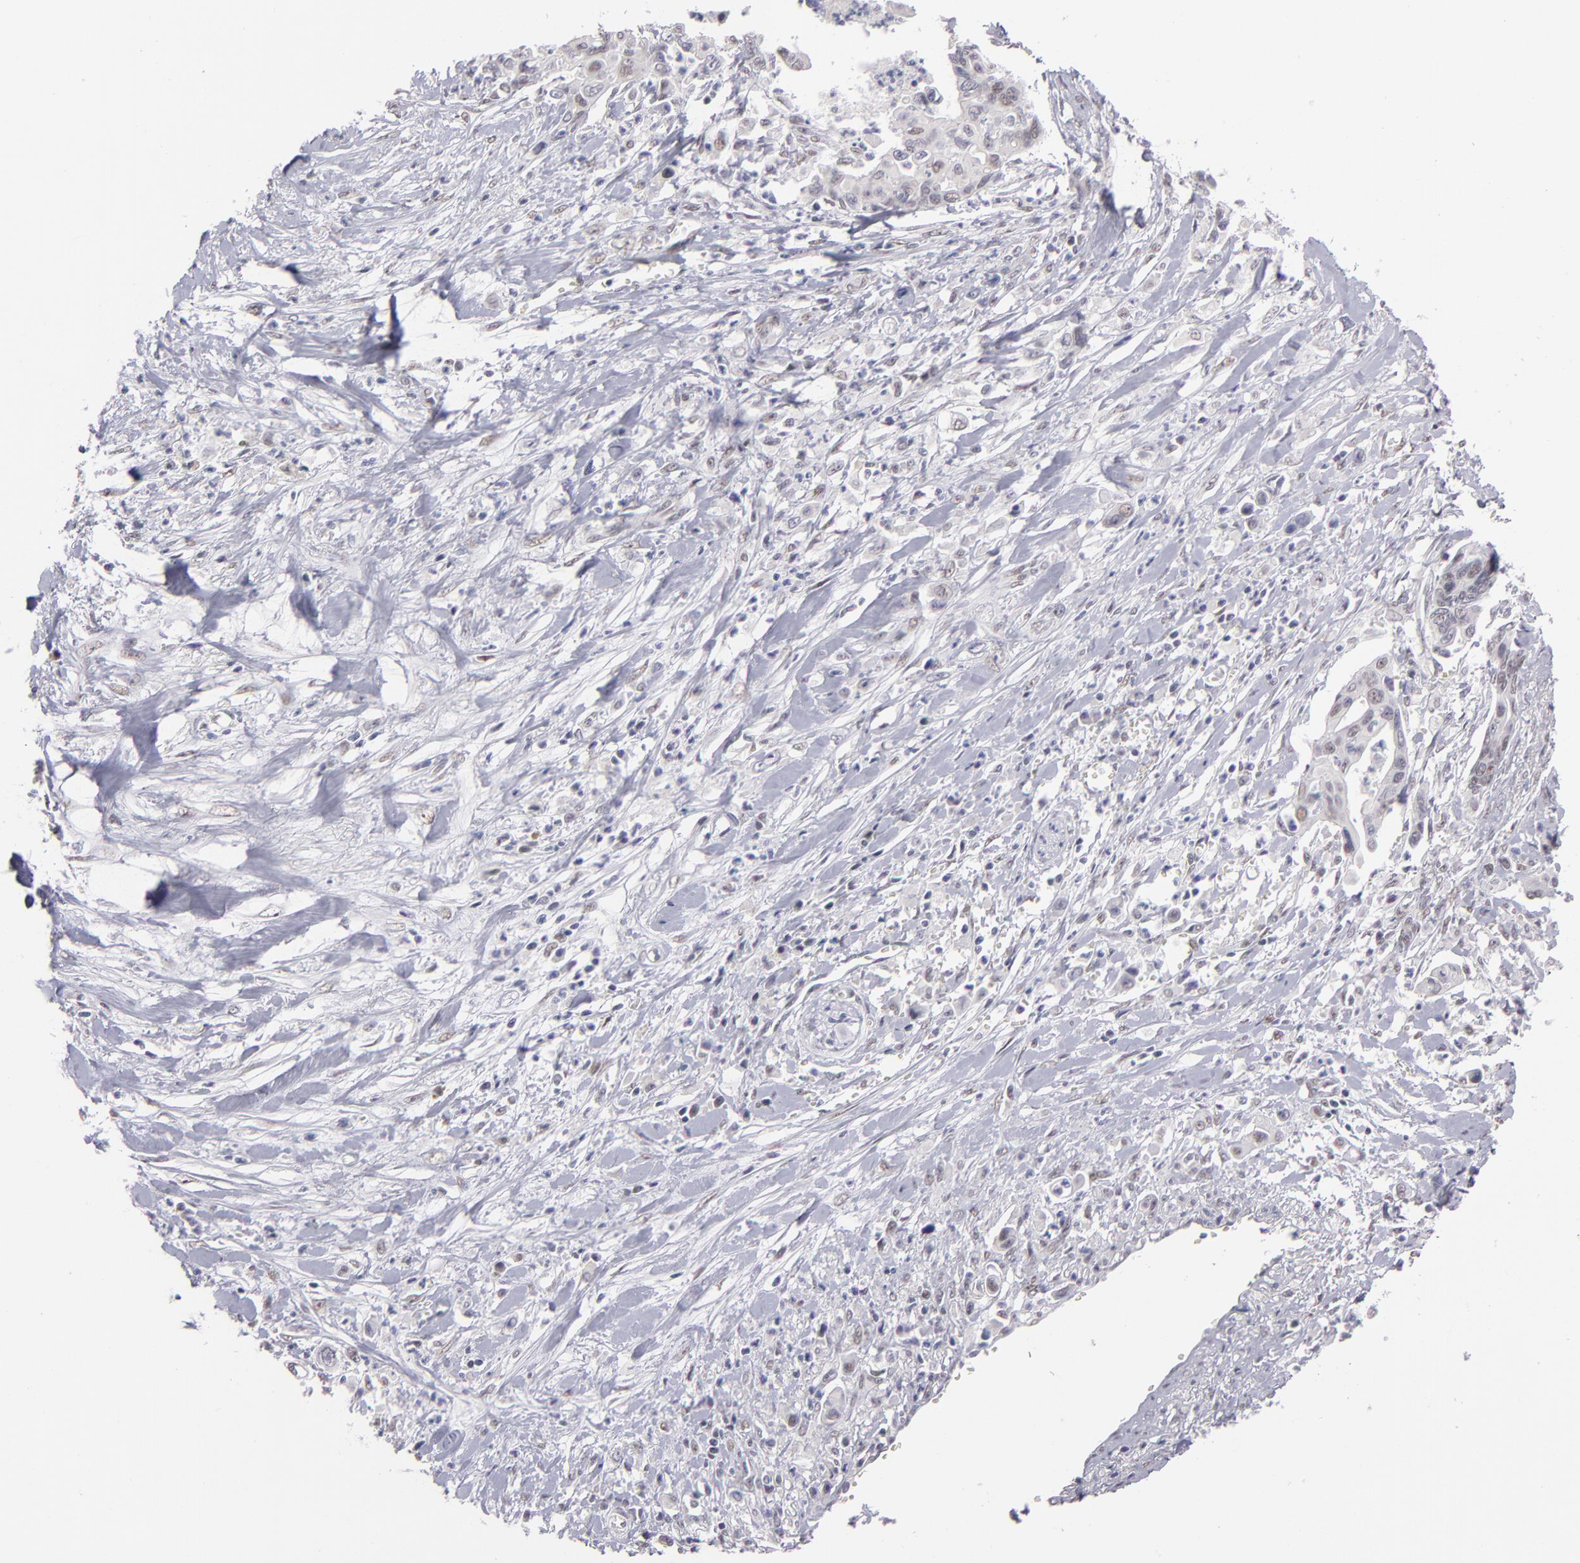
{"staining": {"intensity": "weak", "quantity": "25%-75%", "location": "nuclear"}, "tissue": "pancreatic cancer", "cell_type": "Tumor cells", "image_type": "cancer", "snomed": [{"axis": "morphology", "description": "Adenocarcinoma, NOS"}, {"axis": "topography", "description": "Pancreas"}], "caption": "Pancreatic adenocarcinoma stained with a brown dye exhibits weak nuclear positive expression in about 25%-75% of tumor cells.", "gene": "OTUB2", "patient": {"sex": "female", "age": 70}}